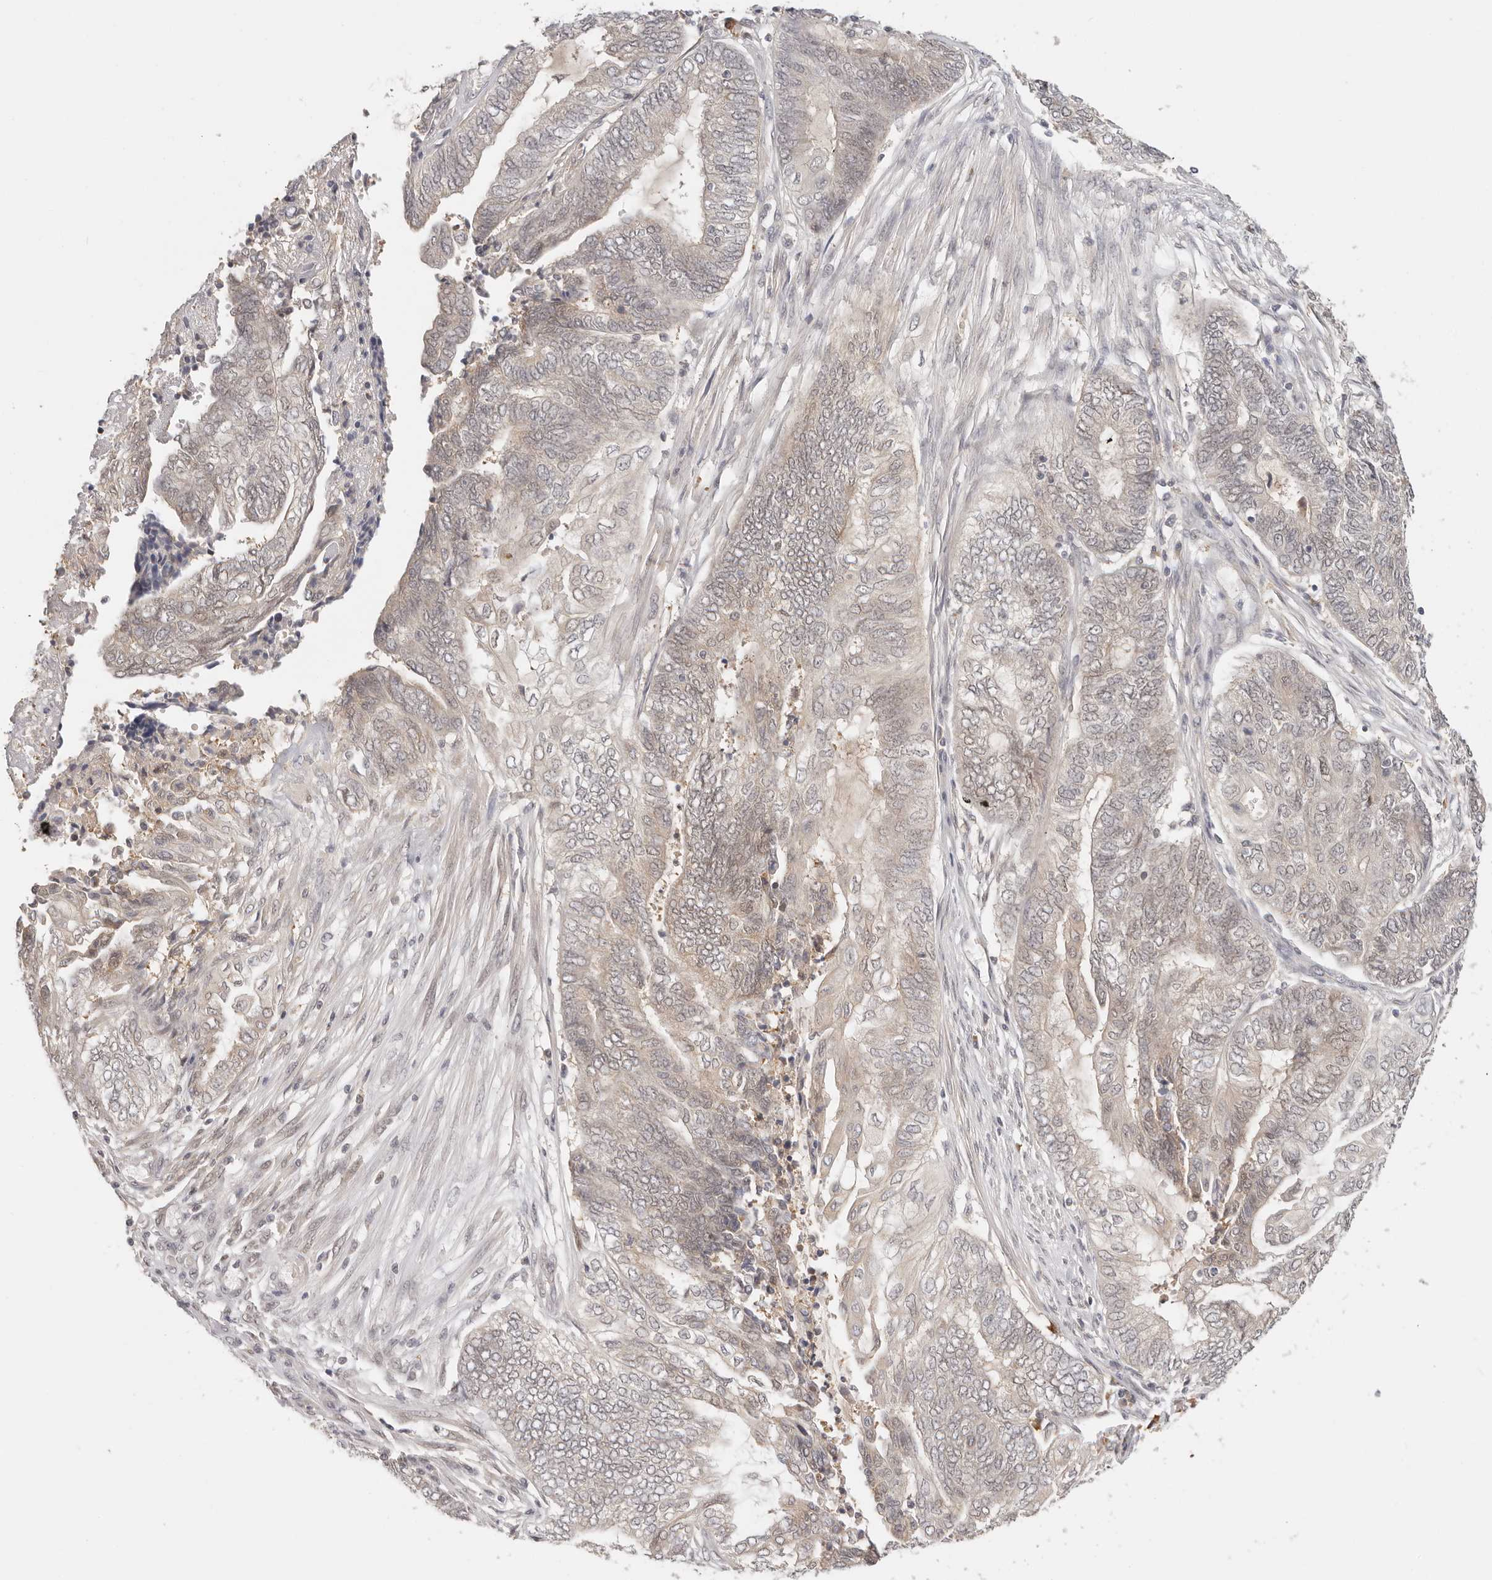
{"staining": {"intensity": "negative", "quantity": "none", "location": "none"}, "tissue": "endometrial cancer", "cell_type": "Tumor cells", "image_type": "cancer", "snomed": [{"axis": "morphology", "description": "Adenocarcinoma, NOS"}, {"axis": "topography", "description": "Uterus"}, {"axis": "topography", "description": "Endometrium"}], "caption": "This is an IHC photomicrograph of endometrial adenocarcinoma. There is no expression in tumor cells.", "gene": "LARP7", "patient": {"sex": "female", "age": 70}}